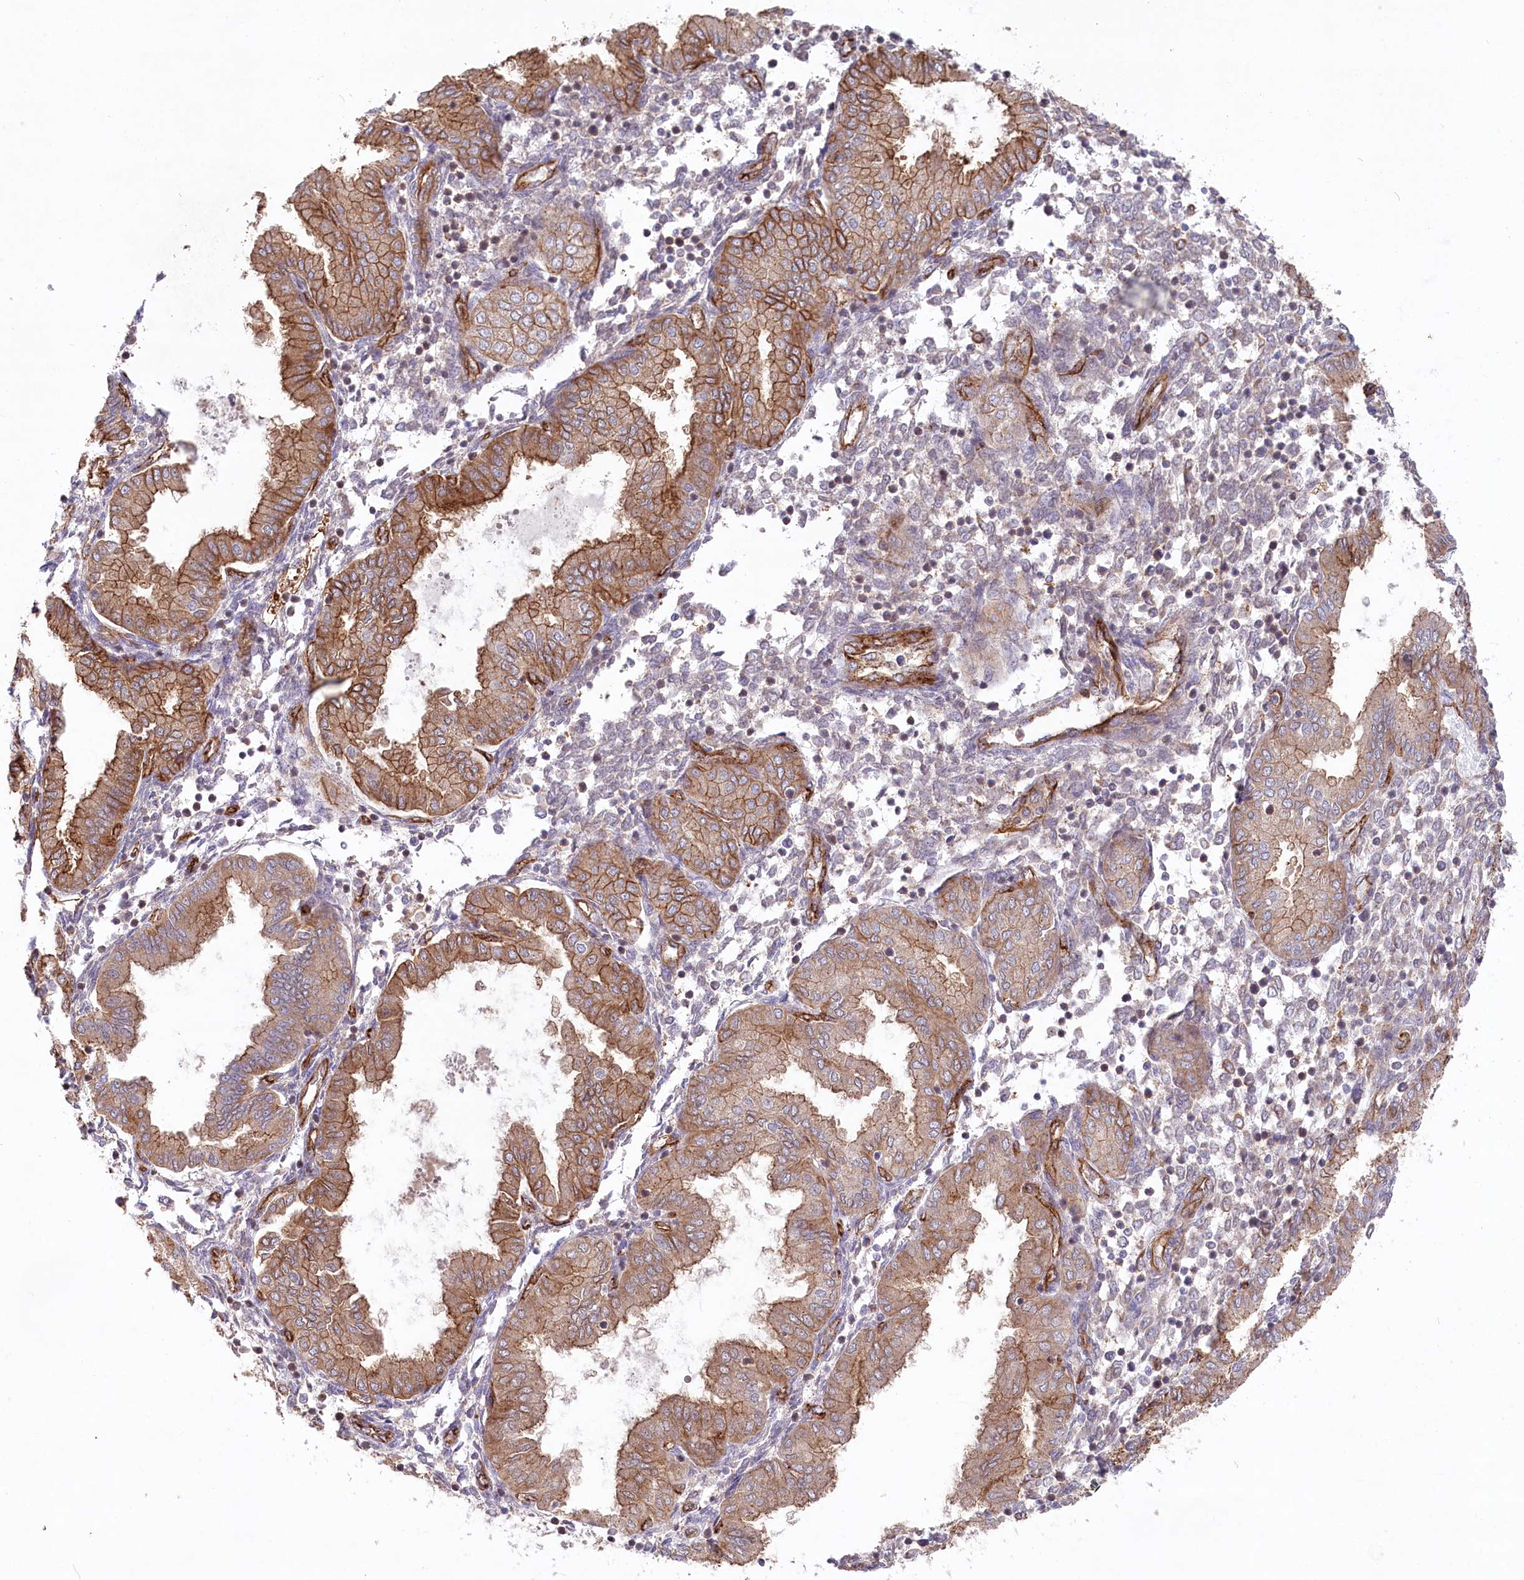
{"staining": {"intensity": "moderate", "quantity": "25%-75%", "location": "cytoplasmic/membranous"}, "tissue": "endometrium", "cell_type": "Cells in endometrial stroma", "image_type": "normal", "snomed": [{"axis": "morphology", "description": "Normal tissue, NOS"}, {"axis": "topography", "description": "Endometrium"}], "caption": "Approximately 25%-75% of cells in endometrial stroma in normal human endometrium demonstrate moderate cytoplasmic/membranous protein positivity as visualized by brown immunohistochemical staining.", "gene": "MTPAP", "patient": {"sex": "female", "age": 53}}